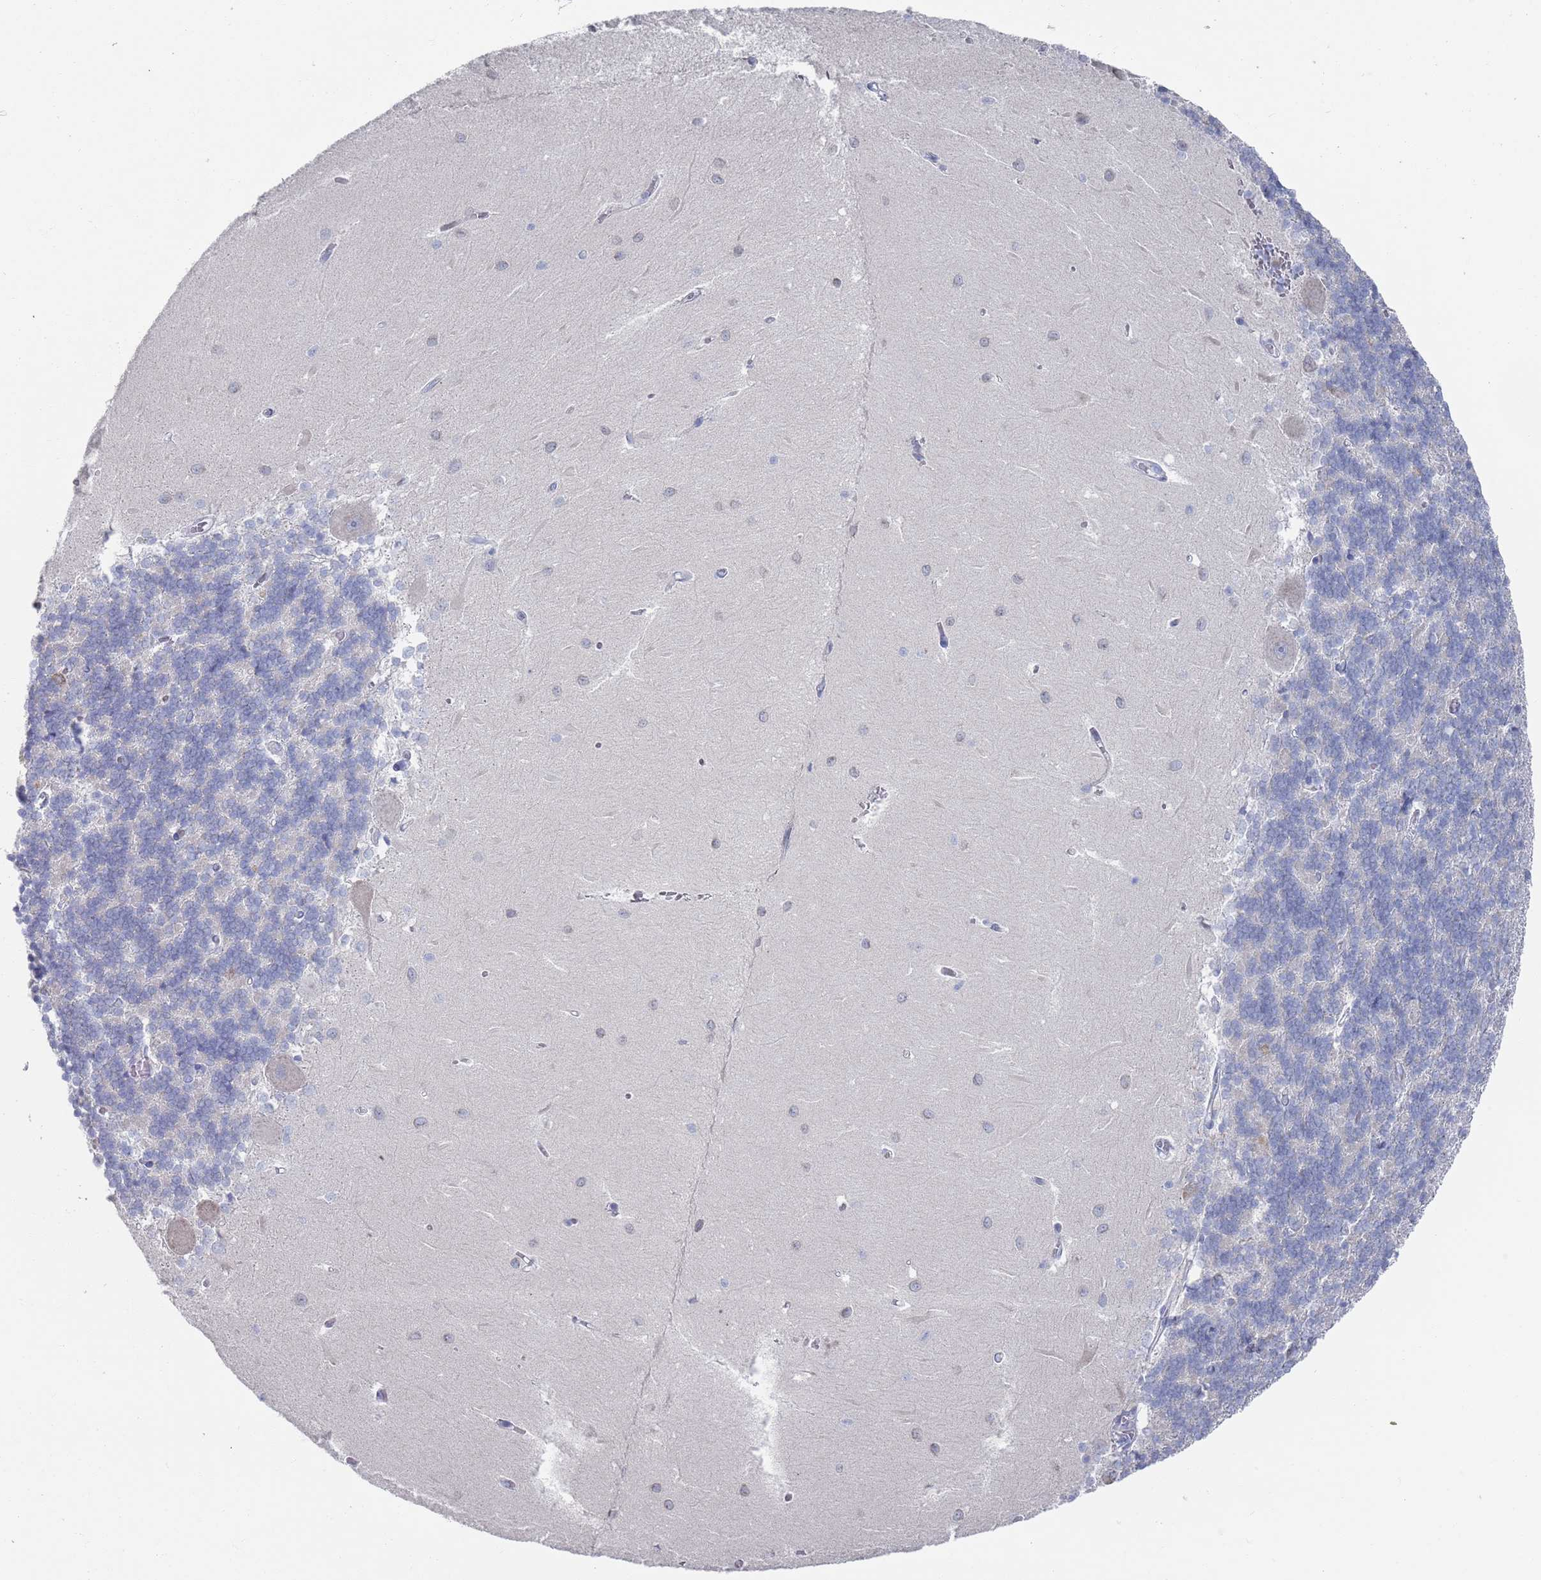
{"staining": {"intensity": "negative", "quantity": "none", "location": "none"}, "tissue": "cerebellum", "cell_type": "Cells in granular layer", "image_type": "normal", "snomed": [{"axis": "morphology", "description": "Normal tissue, NOS"}, {"axis": "topography", "description": "Cerebellum"}], "caption": "Unremarkable cerebellum was stained to show a protein in brown. There is no significant positivity in cells in granular layer. (Immunohistochemistry, brightfield microscopy, high magnification).", "gene": "MAT1A", "patient": {"sex": "male", "age": 37}}